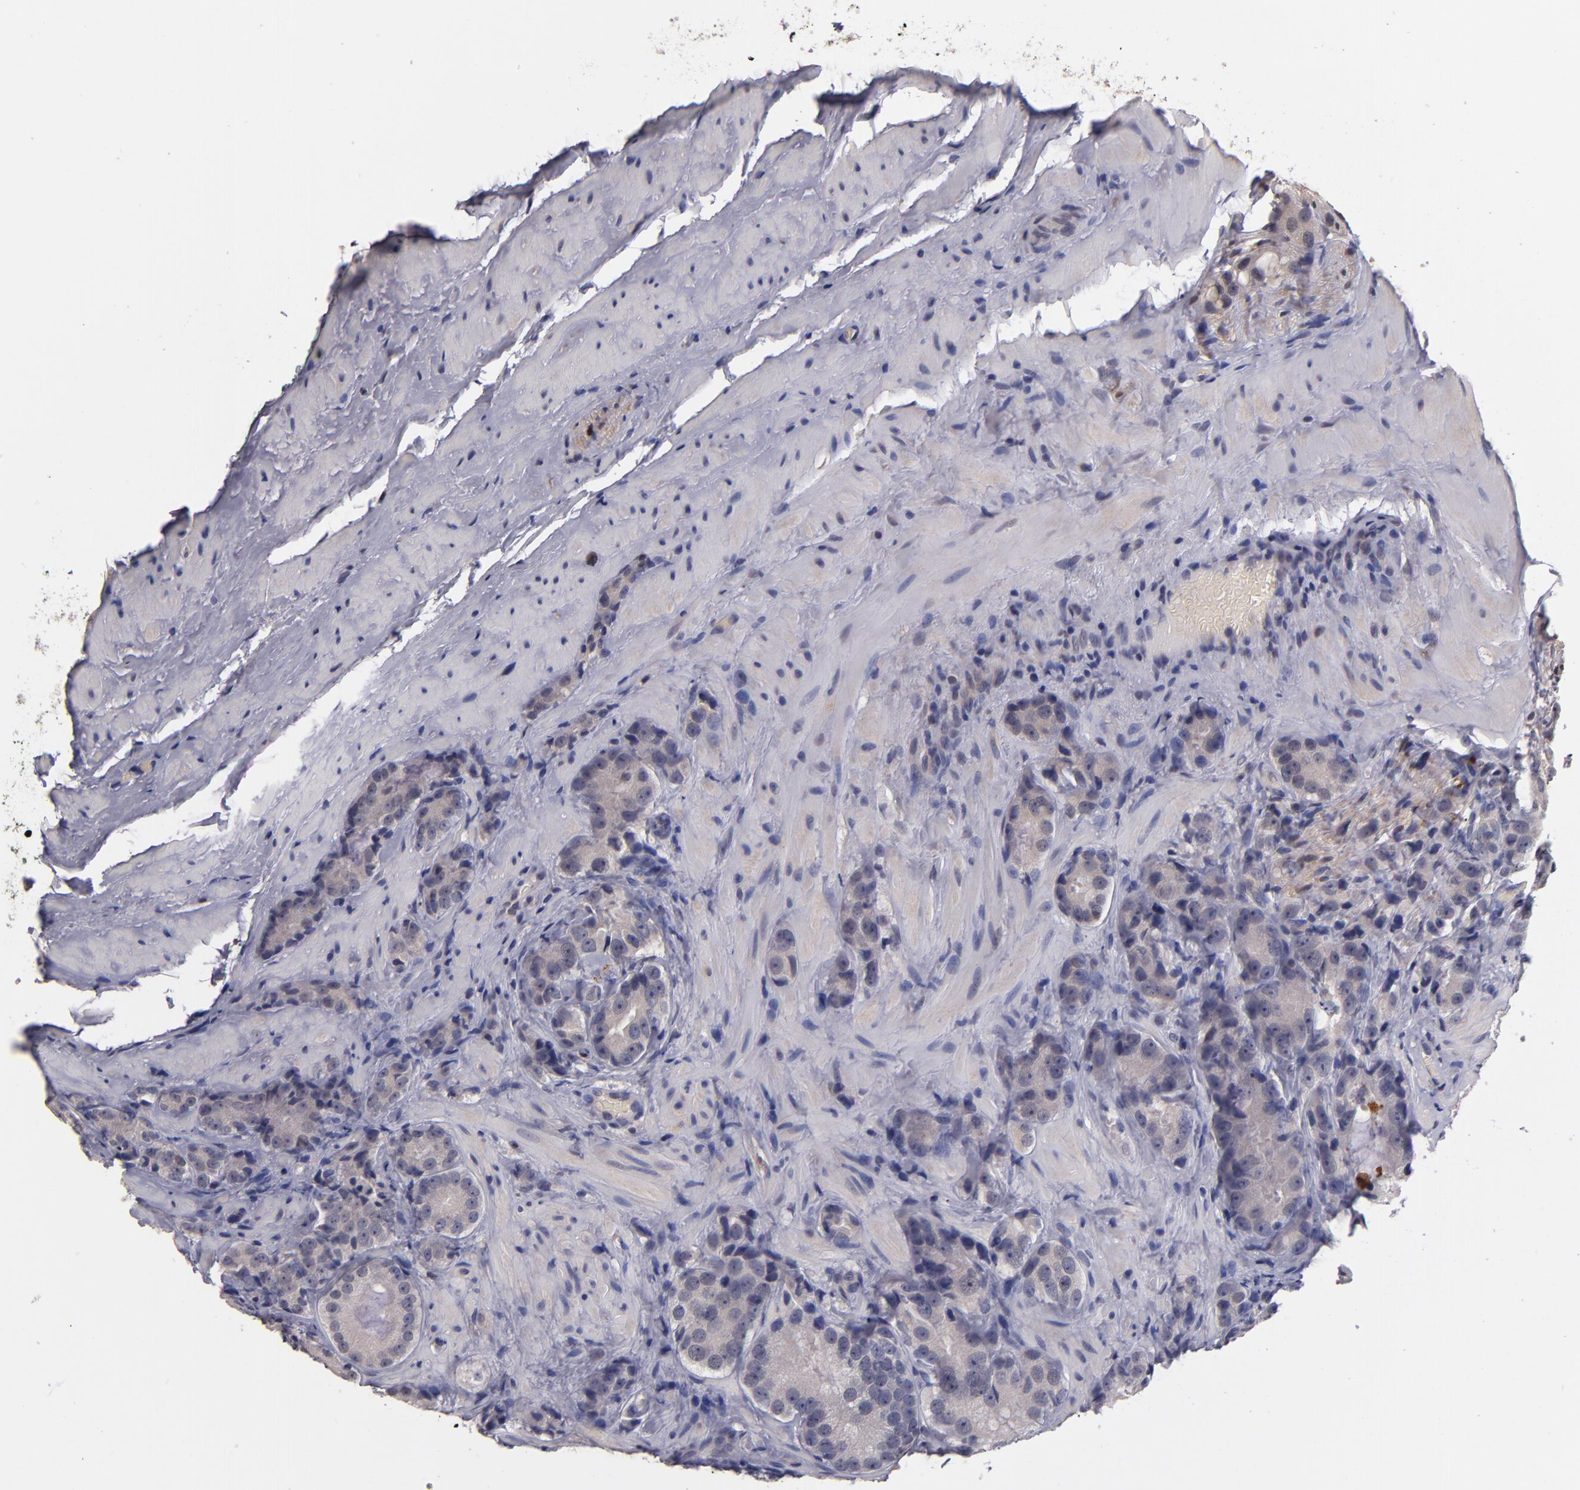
{"staining": {"intensity": "weak", "quantity": "<25%", "location": "cytoplasmic/membranous,nuclear"}, "tissue": "prostate cancer", "cell_type": "Tumor cells", "image_type": "cancer", "snomed": [{"axis": "morphology", "description": "Adenocarcinoma, High grade"}, {"axis": "topography", "description": "Prostate"}], "caption": "Immunohistochemistry (IHC) histopathology image of prostate high-grade adenocarcinoma stained for a protein (brown), which demonstrates no staining in tumor cells.", "gene": "S100A1", "patient": {"sex": "male", "age": 70}}